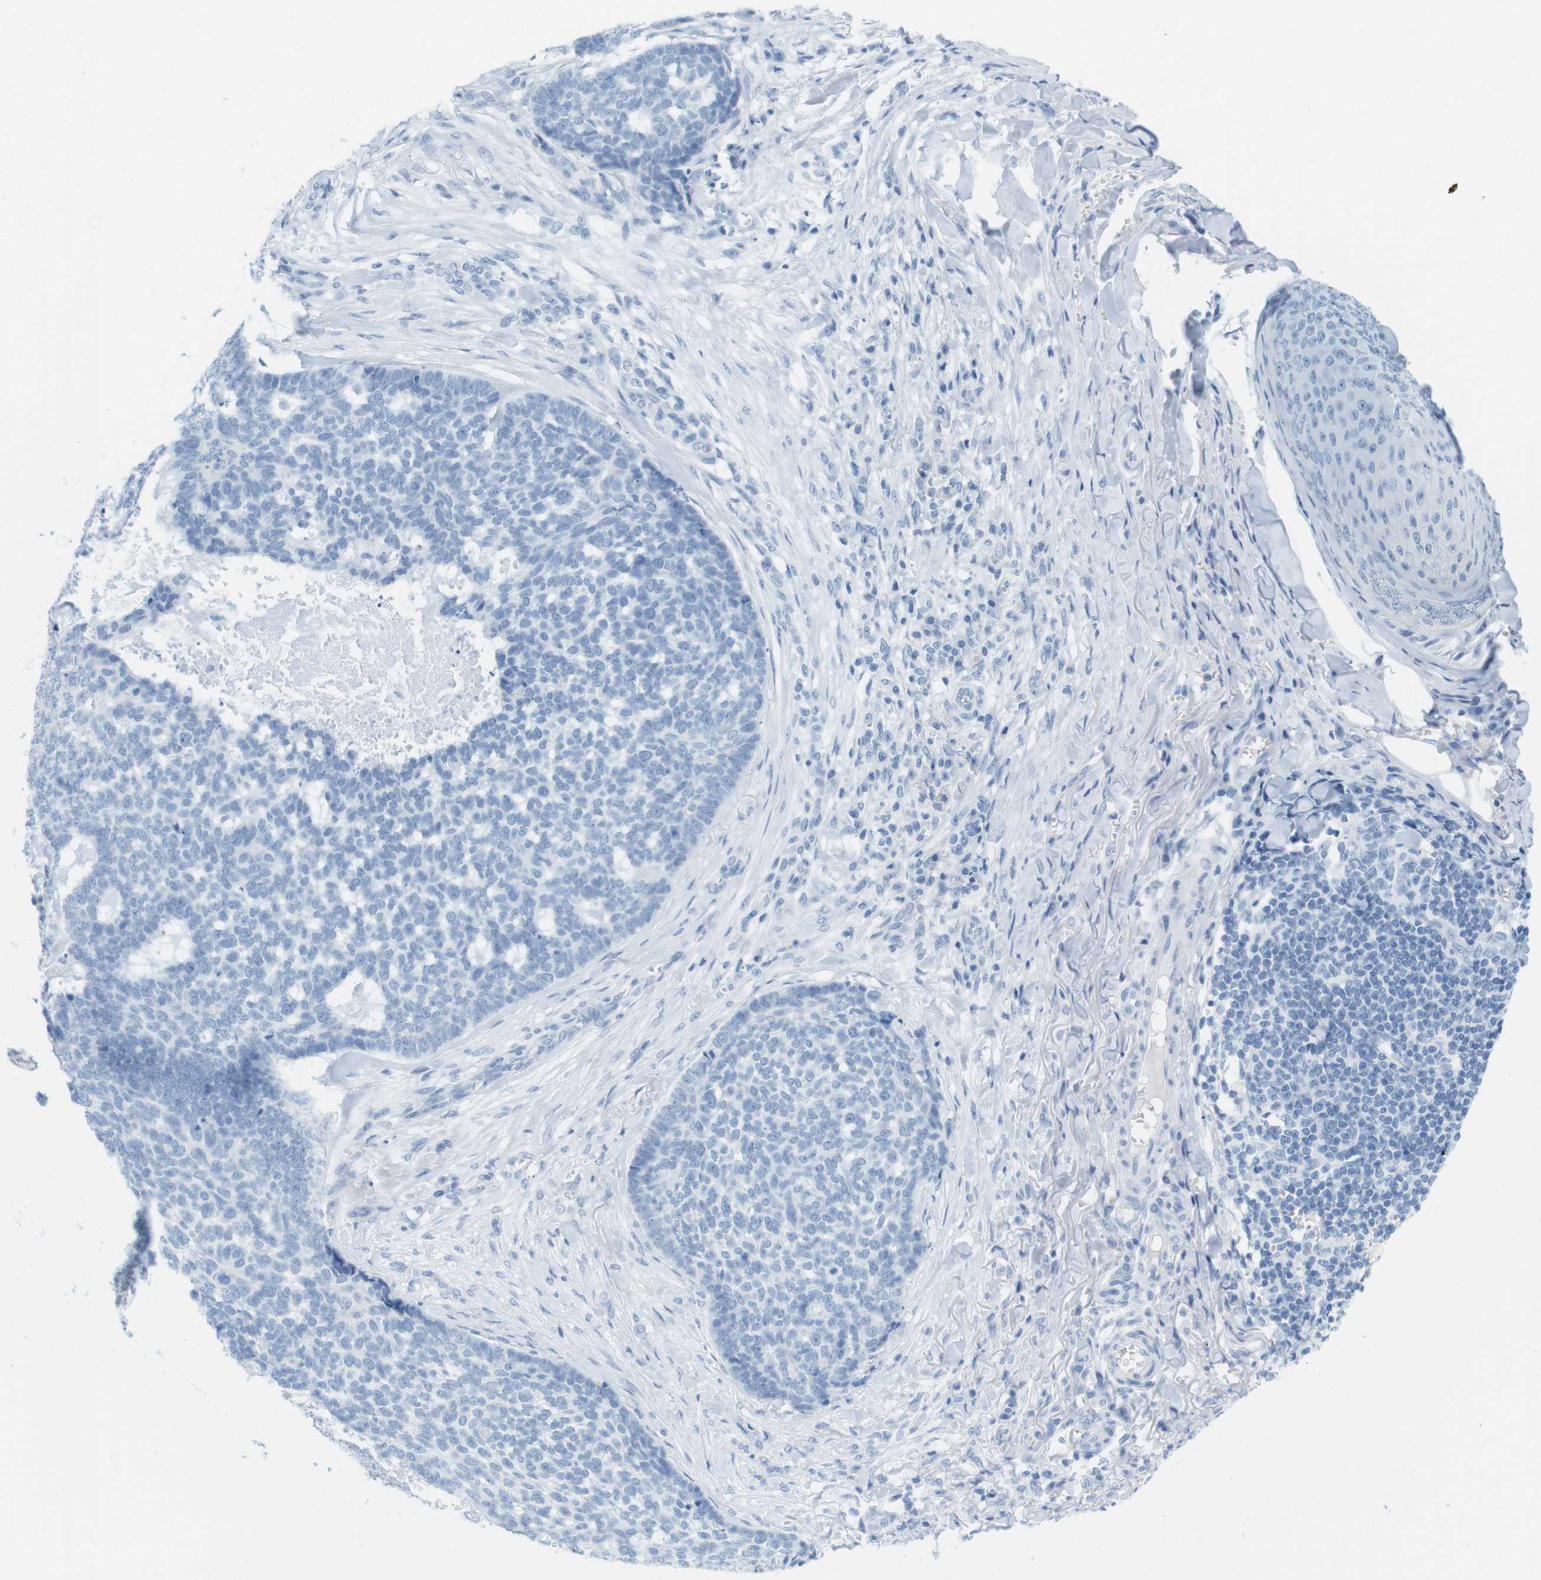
{"staining": {"intensity": "negative", "quantity": "none", "location": "none"}, "tissue": "skin cancer", "cell_type": "Tumor cells", "image_type": "cancer", "snomed": [{"axis": "morphology", "description": "Basal cell carcinoma"}, {"axis": "topography", "description": "Skin"}], "caption": "Tumor cells are negative for brown protein staining in skin cancer.", "gene": "TNNT2", "patient": {"sex": "male", "age": 84}}